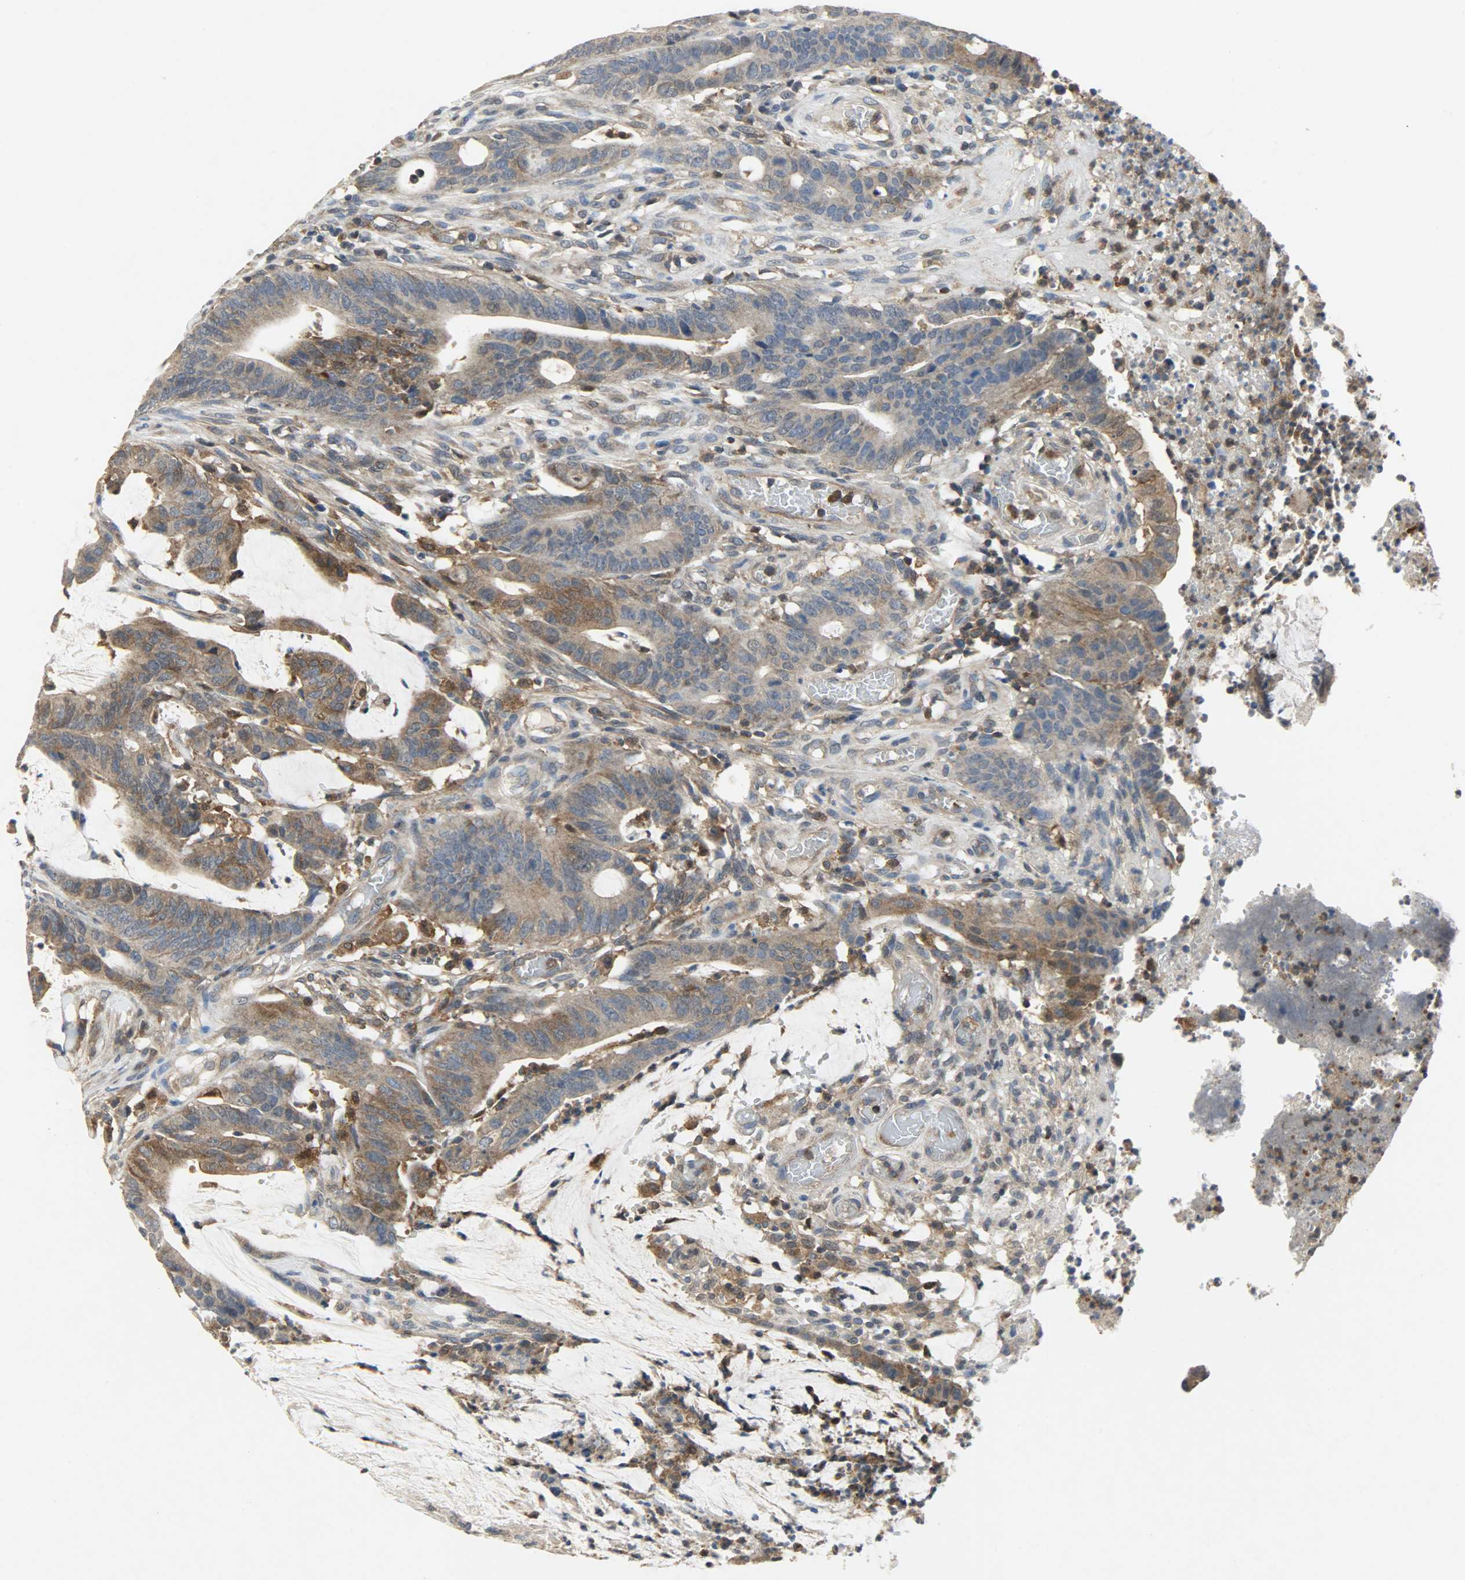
{"staining": {"intensity": "strong", "quantity": ">75%", "location": "cytoplasmic/membranous"}, "tissue": "colorectal cancer", "cell_type": "Tumor cells", "image_type": "cancer", "snomed": [{"axis": "morphology", "description": "Adenocarcinoma, NOS"}, {"axis": "topography", "description": "Rectum"}], "caption": "Immunohistochemistry micrograph of adenocarcinoma (colorectal) stained for a protein (brown), which shows high levels of strong cytoplasmic/membranous expression in about >75% of tumor cells.", "gene": "TRIM21", "patient": {"sex": "female", "age": 66}}